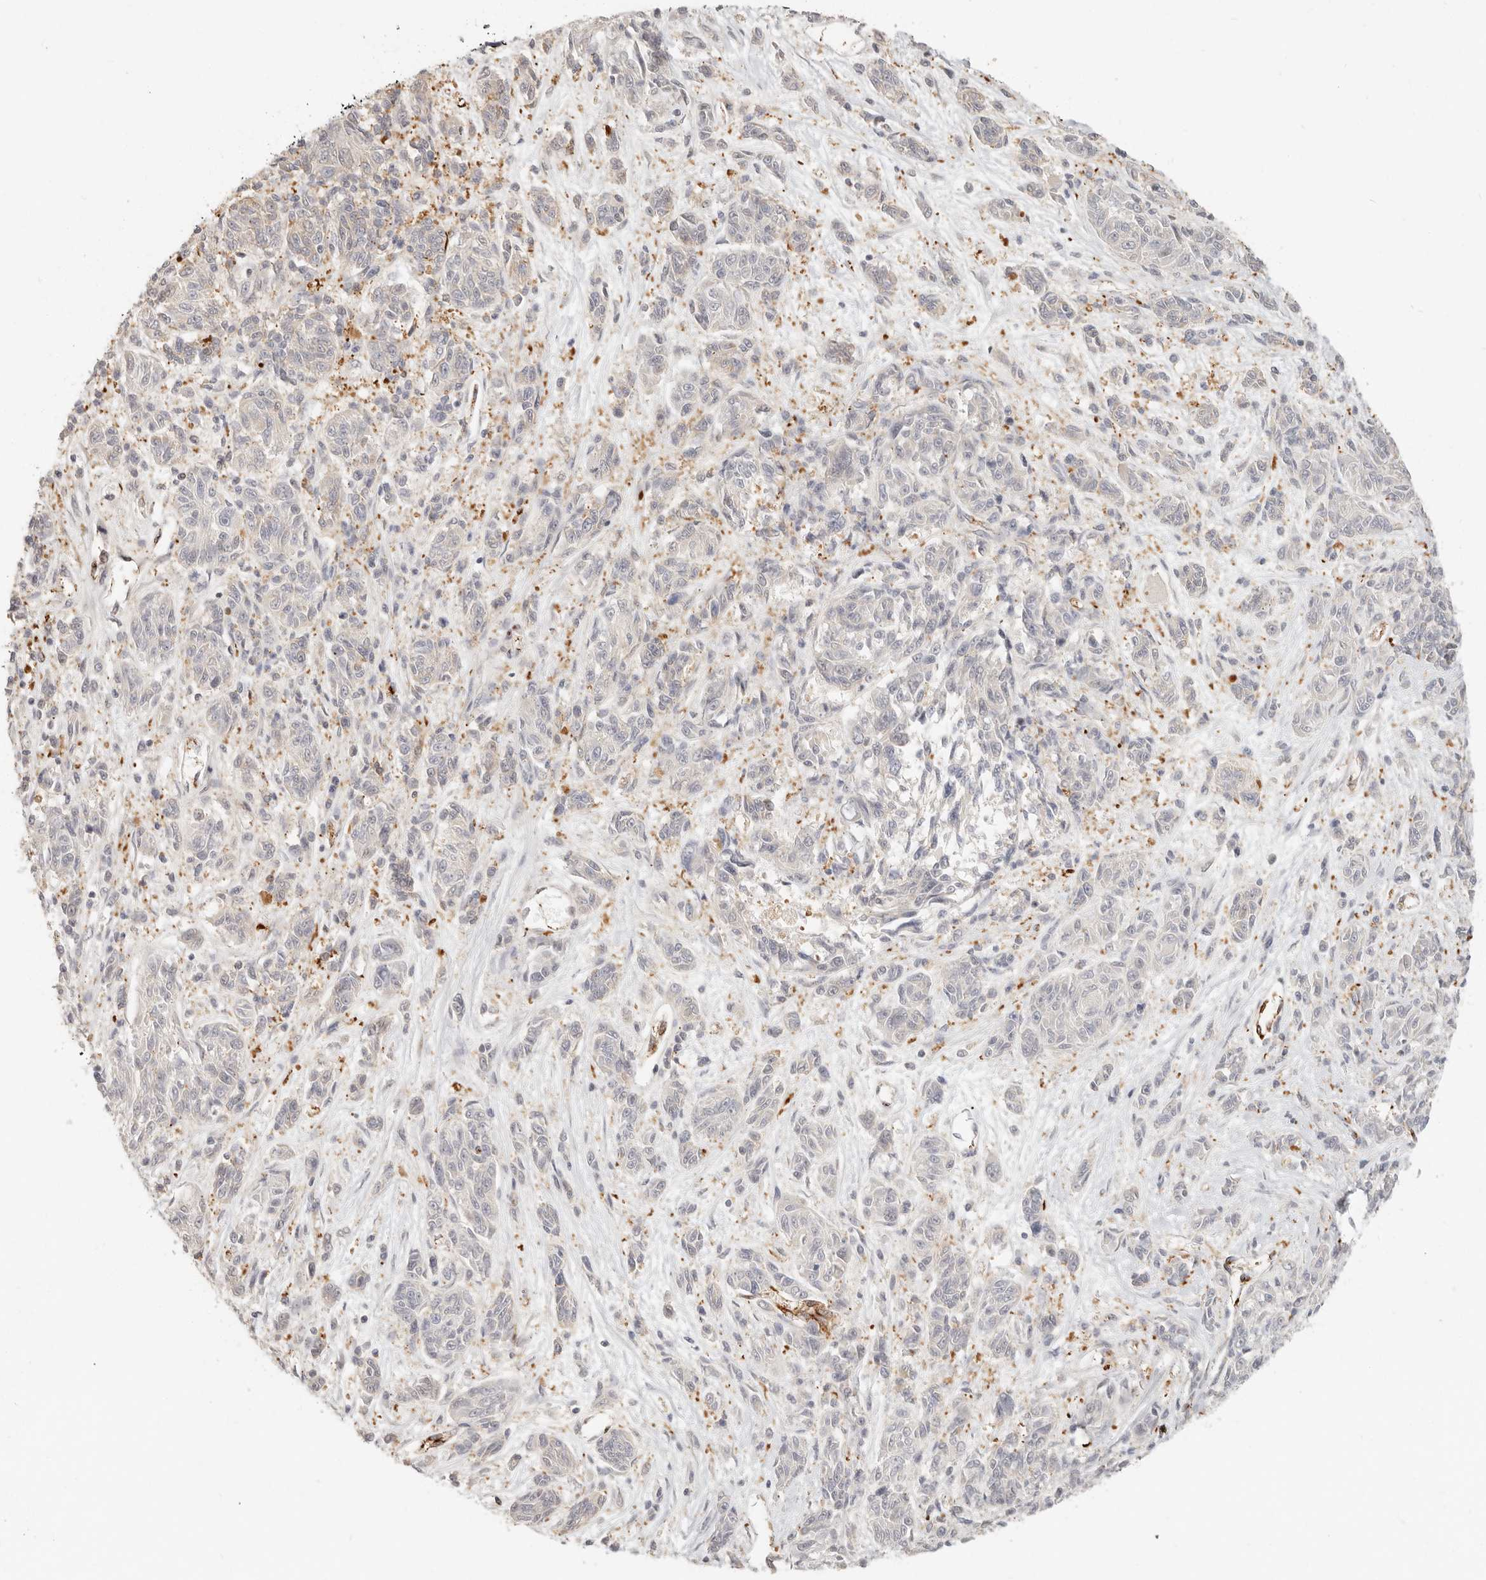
{"staining": {"intensity": "negative", "quantity": "none", "location": "none"}, "tissue": "melanoma", "cell_type": "Tumor cells", "image_type": "cancer", "snomed": [{"axis": "morphology", "description": "Malignant melanoma, NOS"}, {"axis": "topography", "description": "Skin"}], "caption": "Immunohistochemistry (IHC) histopathology image of neoplastic tissue: human malignant melanoma stained with DAB (3,3'-diaminobenzidine) shows no significant protein positivity in tumor cells.", "gene": "SASS6", "patient": {"sex": "male", "age": 53}}